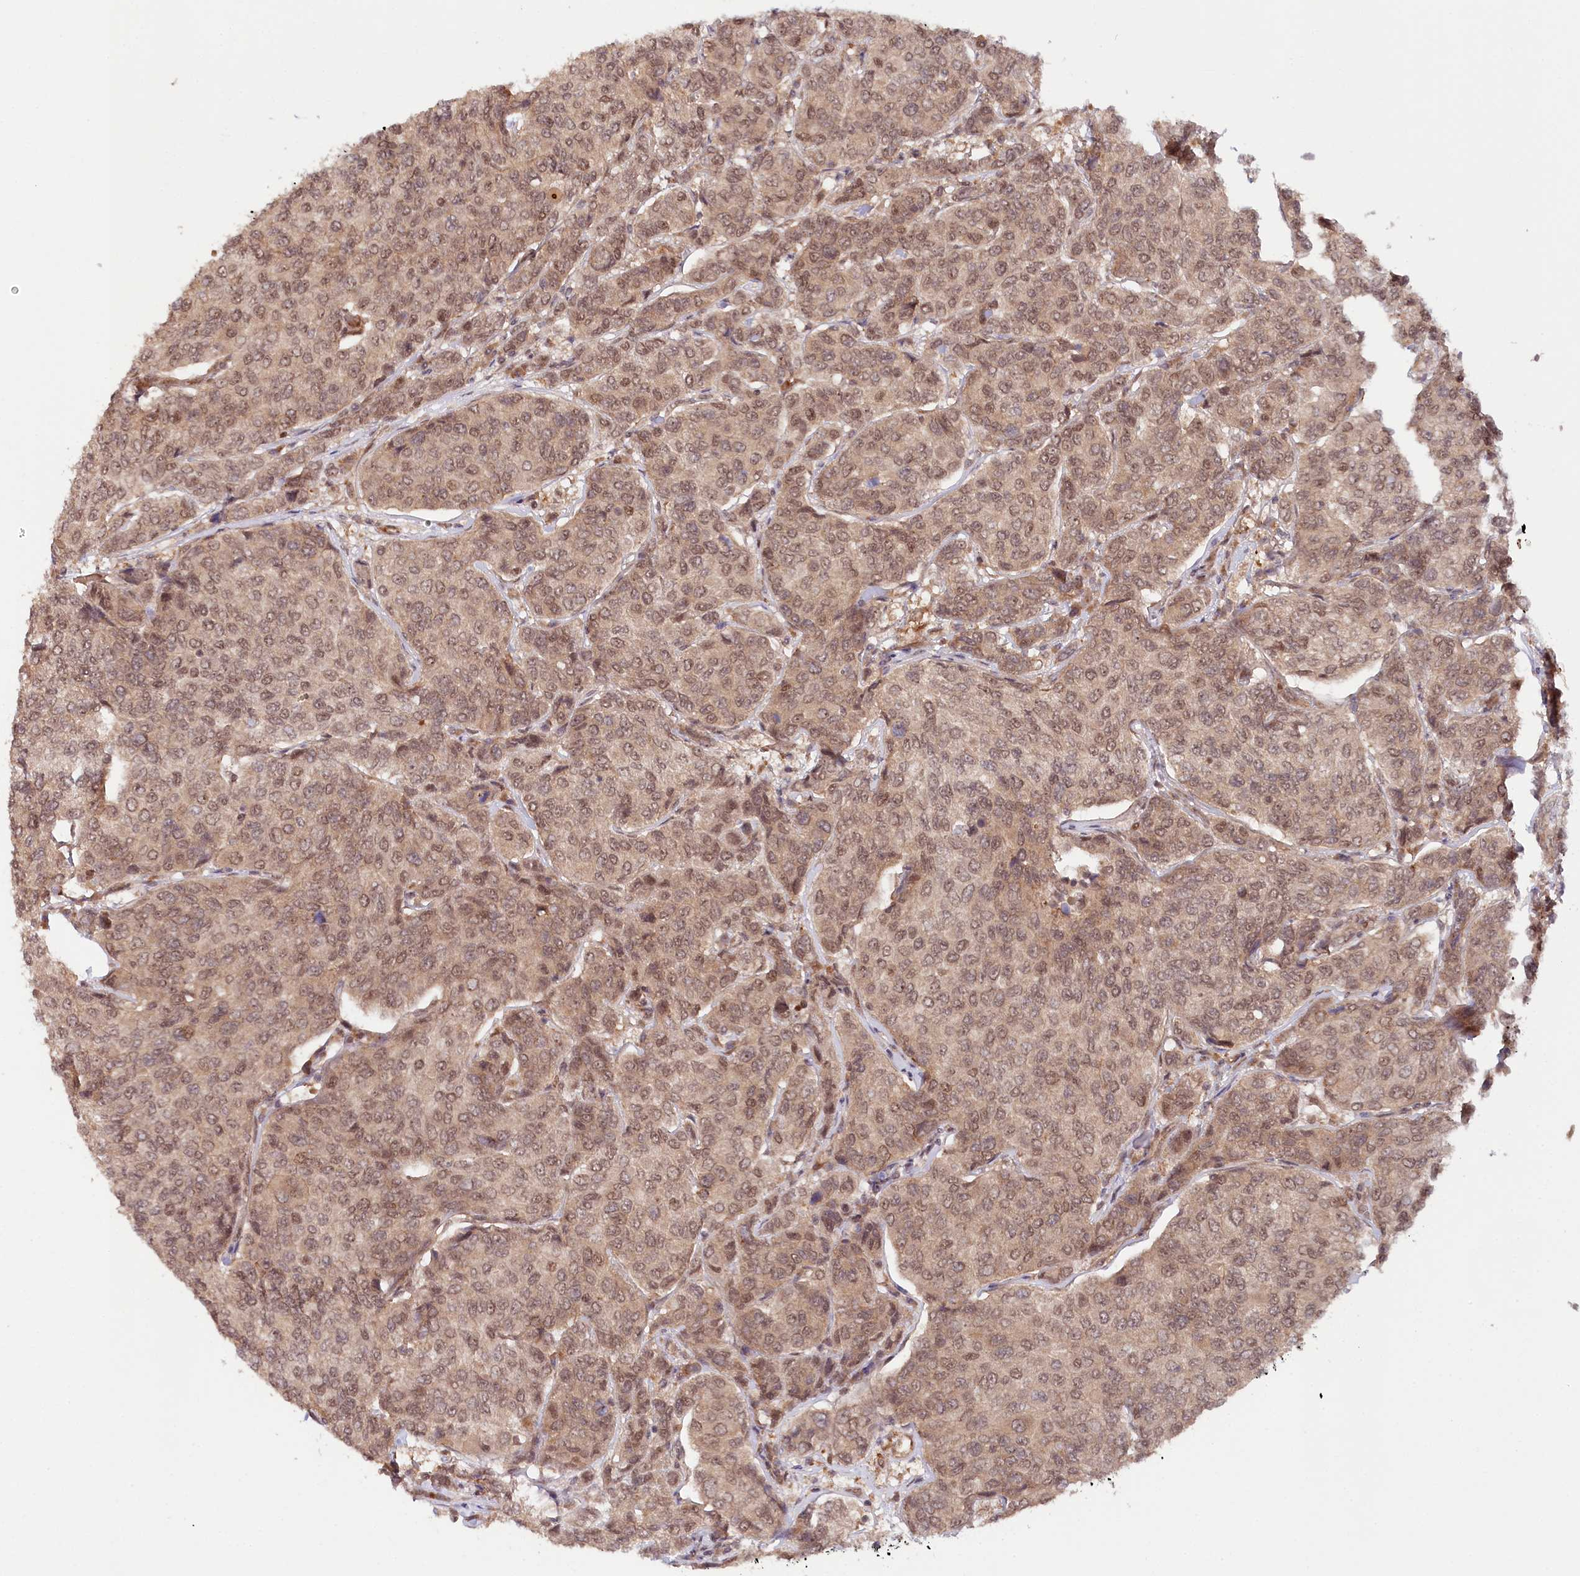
{"staining": {"intensity": "moderate", "quantity": ">75%", "location": "cytoplasmic/membranous,nuclear"}, "tissue": "breast cancer", "cell_type": "Tumor cells", "image_type": "cancer", "snomed": [{"axis": "morphology", "description": "Duct carcinoma"}, {"axis": "topography", "description": "Breast"}], "caption": "This is an image of immunohistochemistry (IHC) staining of breast cancer, which shows moderate positivity in the cytoplasmic/membranous and nuclear of tumor cells.", "gene": "CCDC65", "patient": {"sex": "female", "age": 55}}